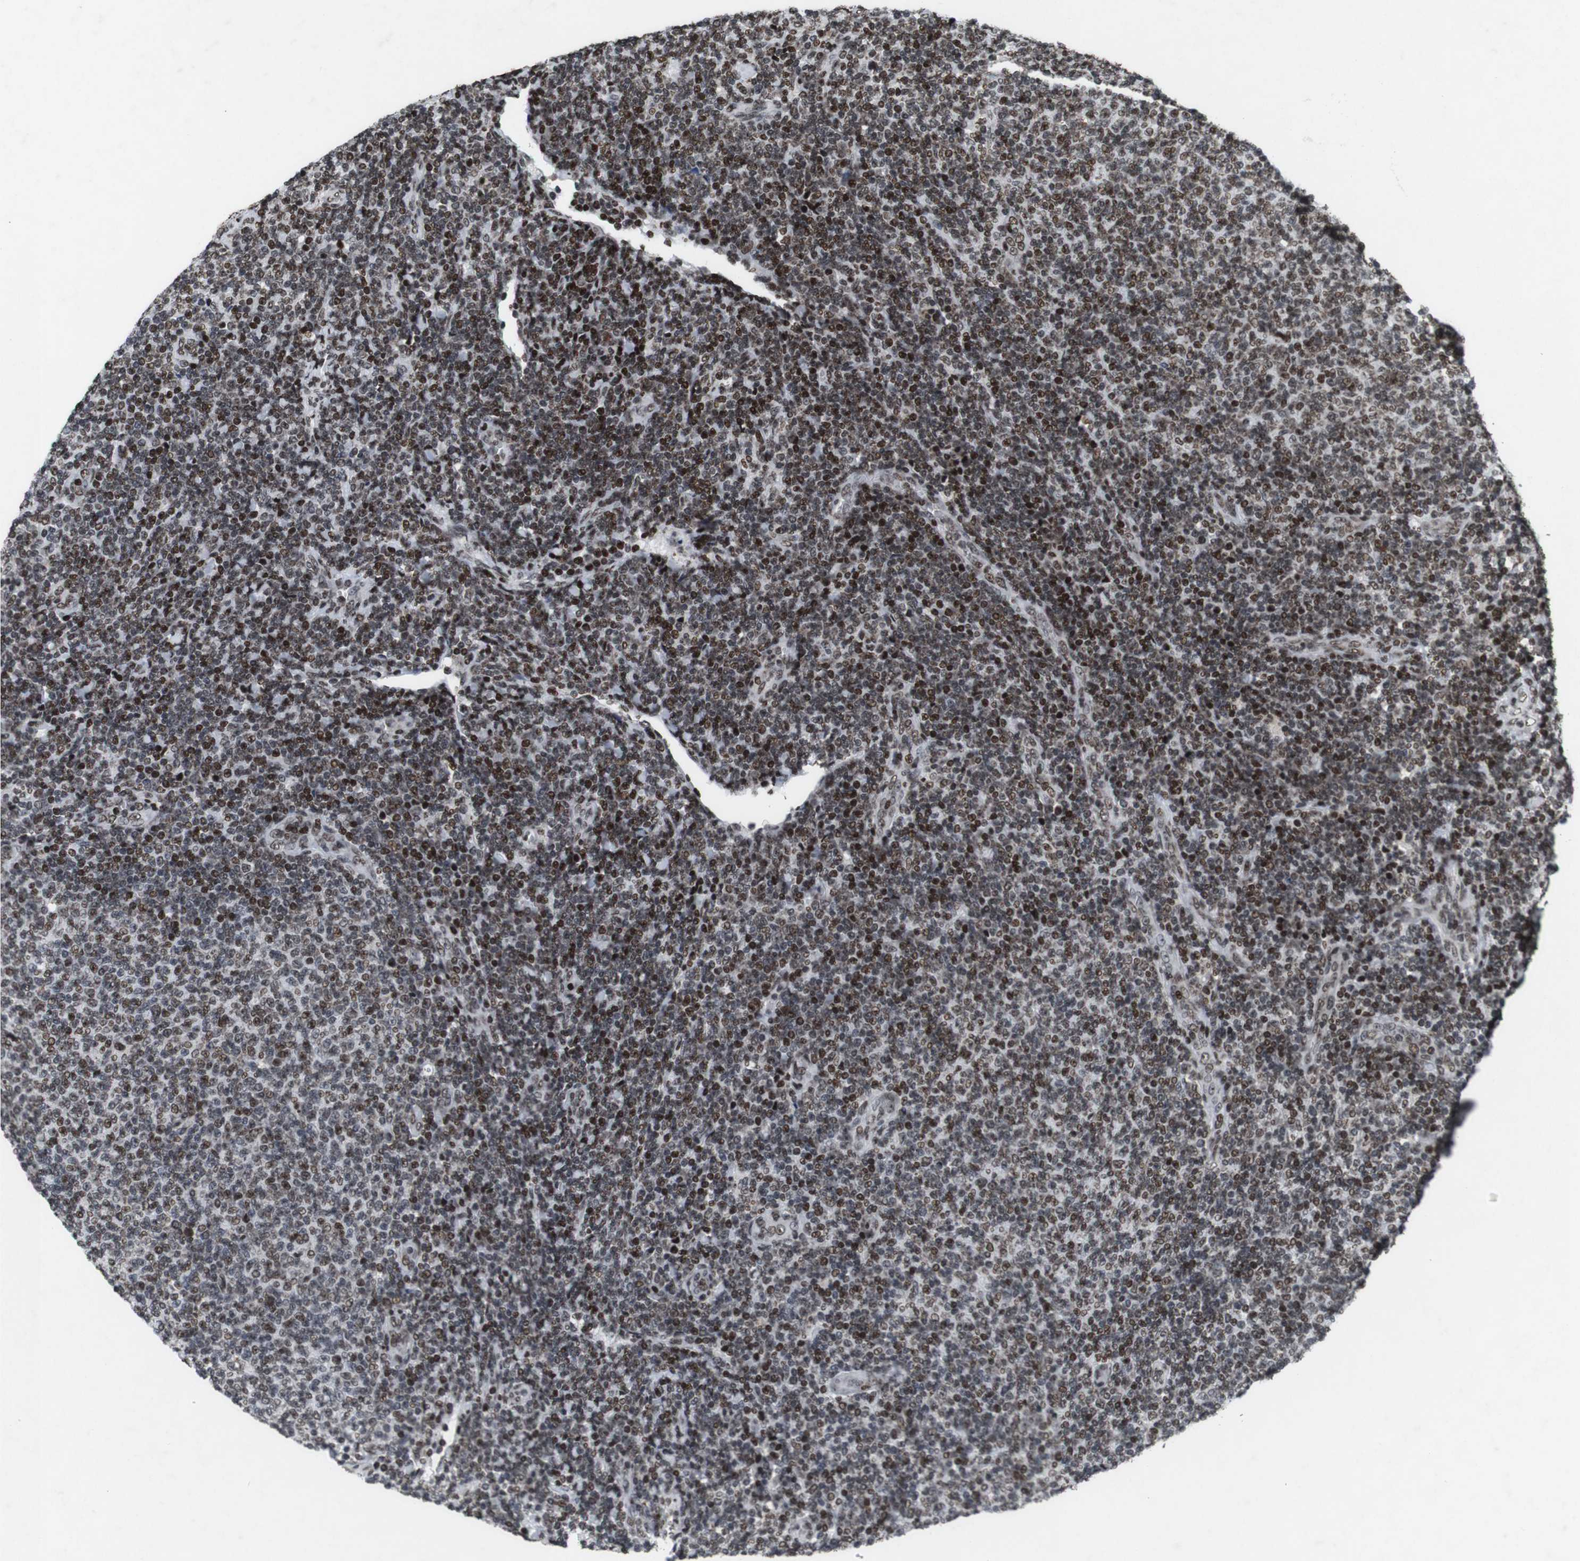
{"staining": {"intensity": "strong", "quantity": "25%-75%", "location": "nuclear"}, "tissue": "lymphoma", "cell_type": "Tumor cells", "image_type": "cancer", "snomed": [{"axis": "morphology", "description": "Malignant lymphoma, non-Hodgkin's type, Low grade"}, {"axis": "topography", "description": "Lymph node"}], "caption": "Immunohistochemical staining of human lymphoma reveals high levels of strong nuclear protein positivity in approximately 25%-75% of tumor cells.", "gene": "MAGEH1", "patient": {"sex": "male", "age": 66}}